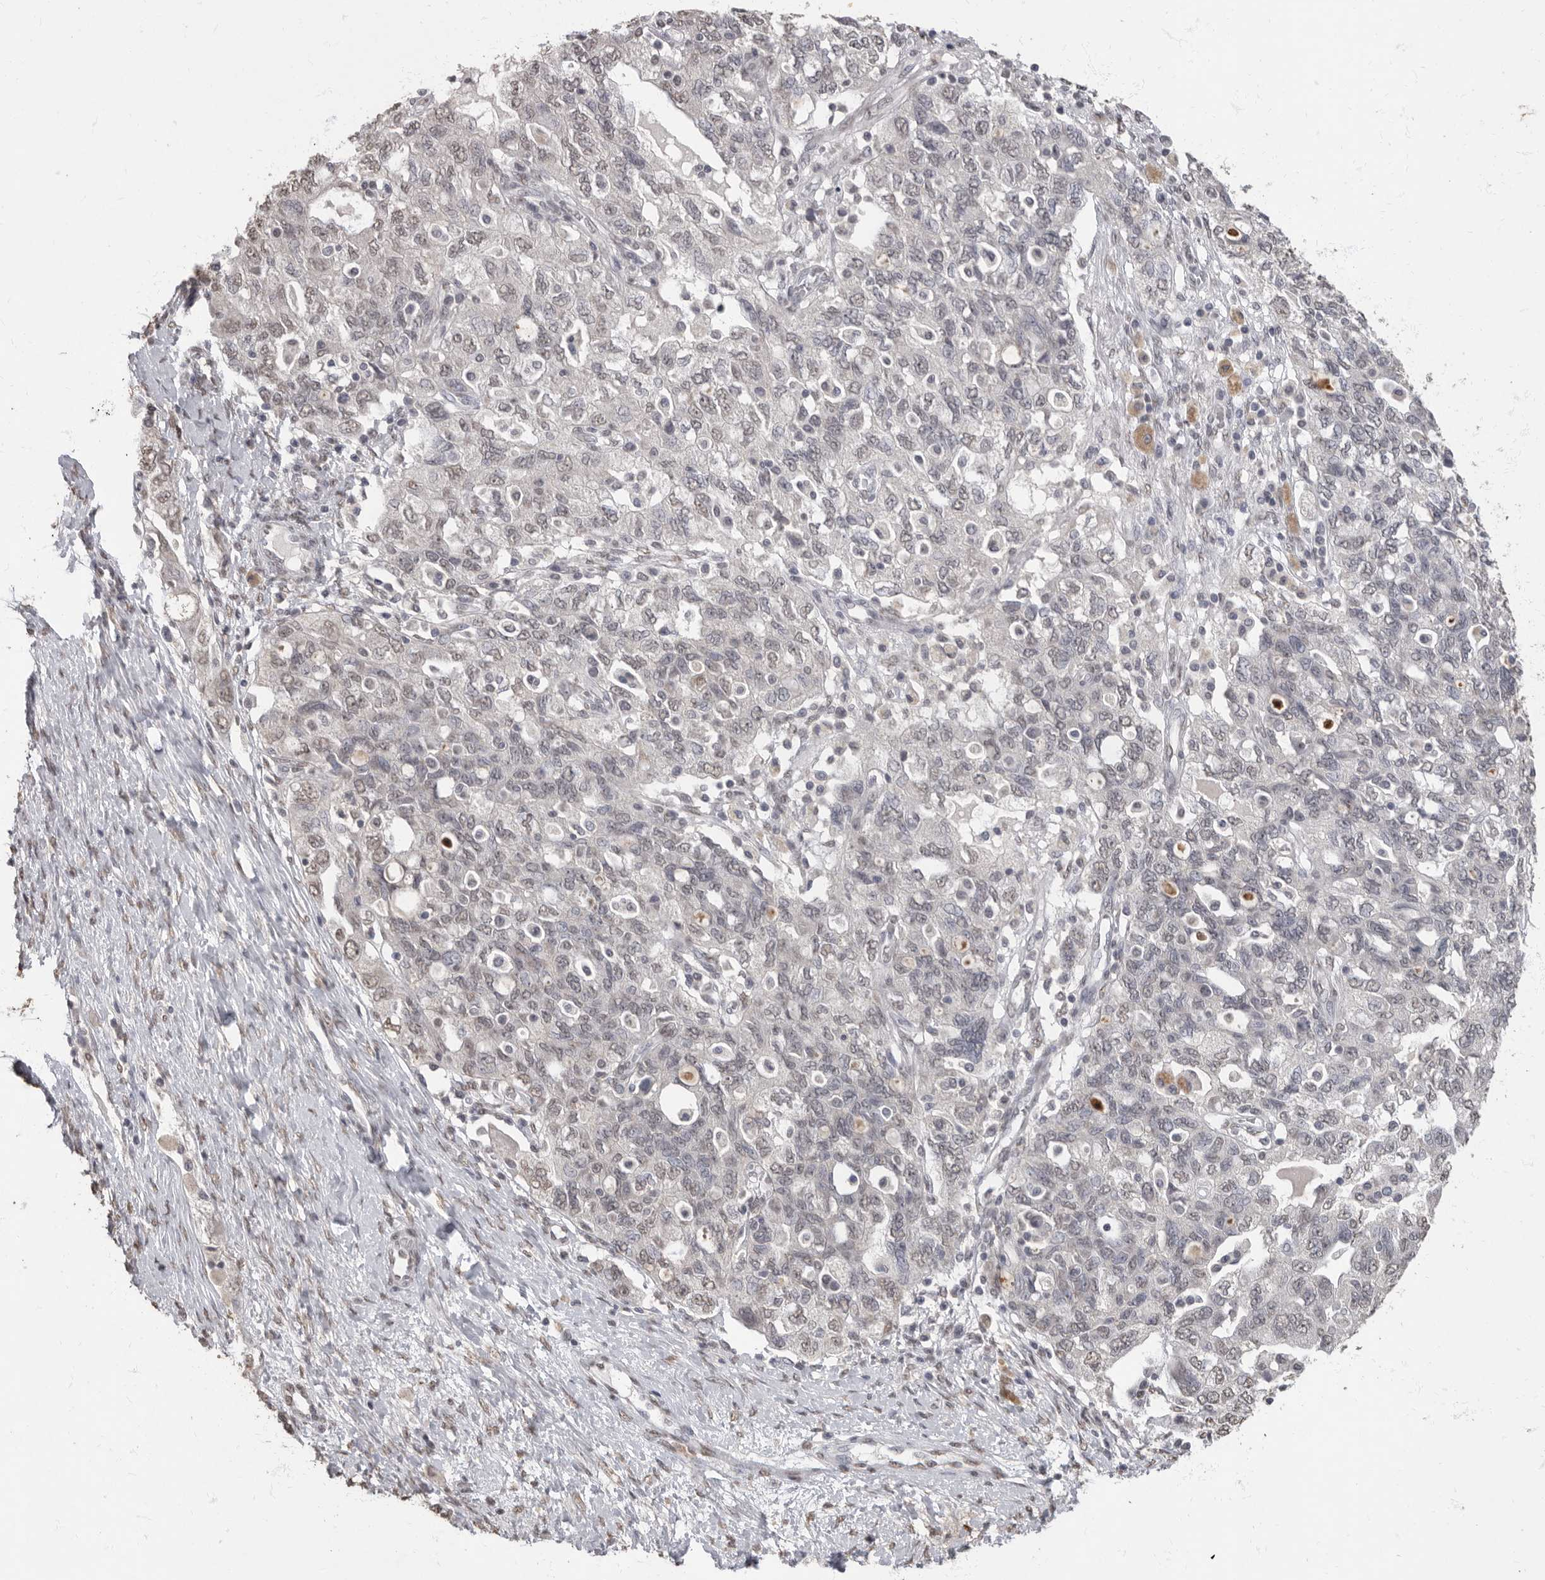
{"staining": {"intensity": "negative", "quantity": "none", "location": "none"}, "tissue": "ovarian cancer", "cell_type": "Tumor cells", "image_type": "cancer", "snomed": [{"axis": "morphology", "description": "Carcinoma, NOS"}, {"axis": "morphology", "description": "Cystadenocarcinoma, serous, NOS"}, {"axis": "topography", "description": "Ovary"}], "caption": "Immunohistochemistry (IHC) of ovarian serous cystadenocarcinoma shows no positivity in tumor cells.", "gene": "NBL1", "patient": {"sex": "female", "age": 69}}